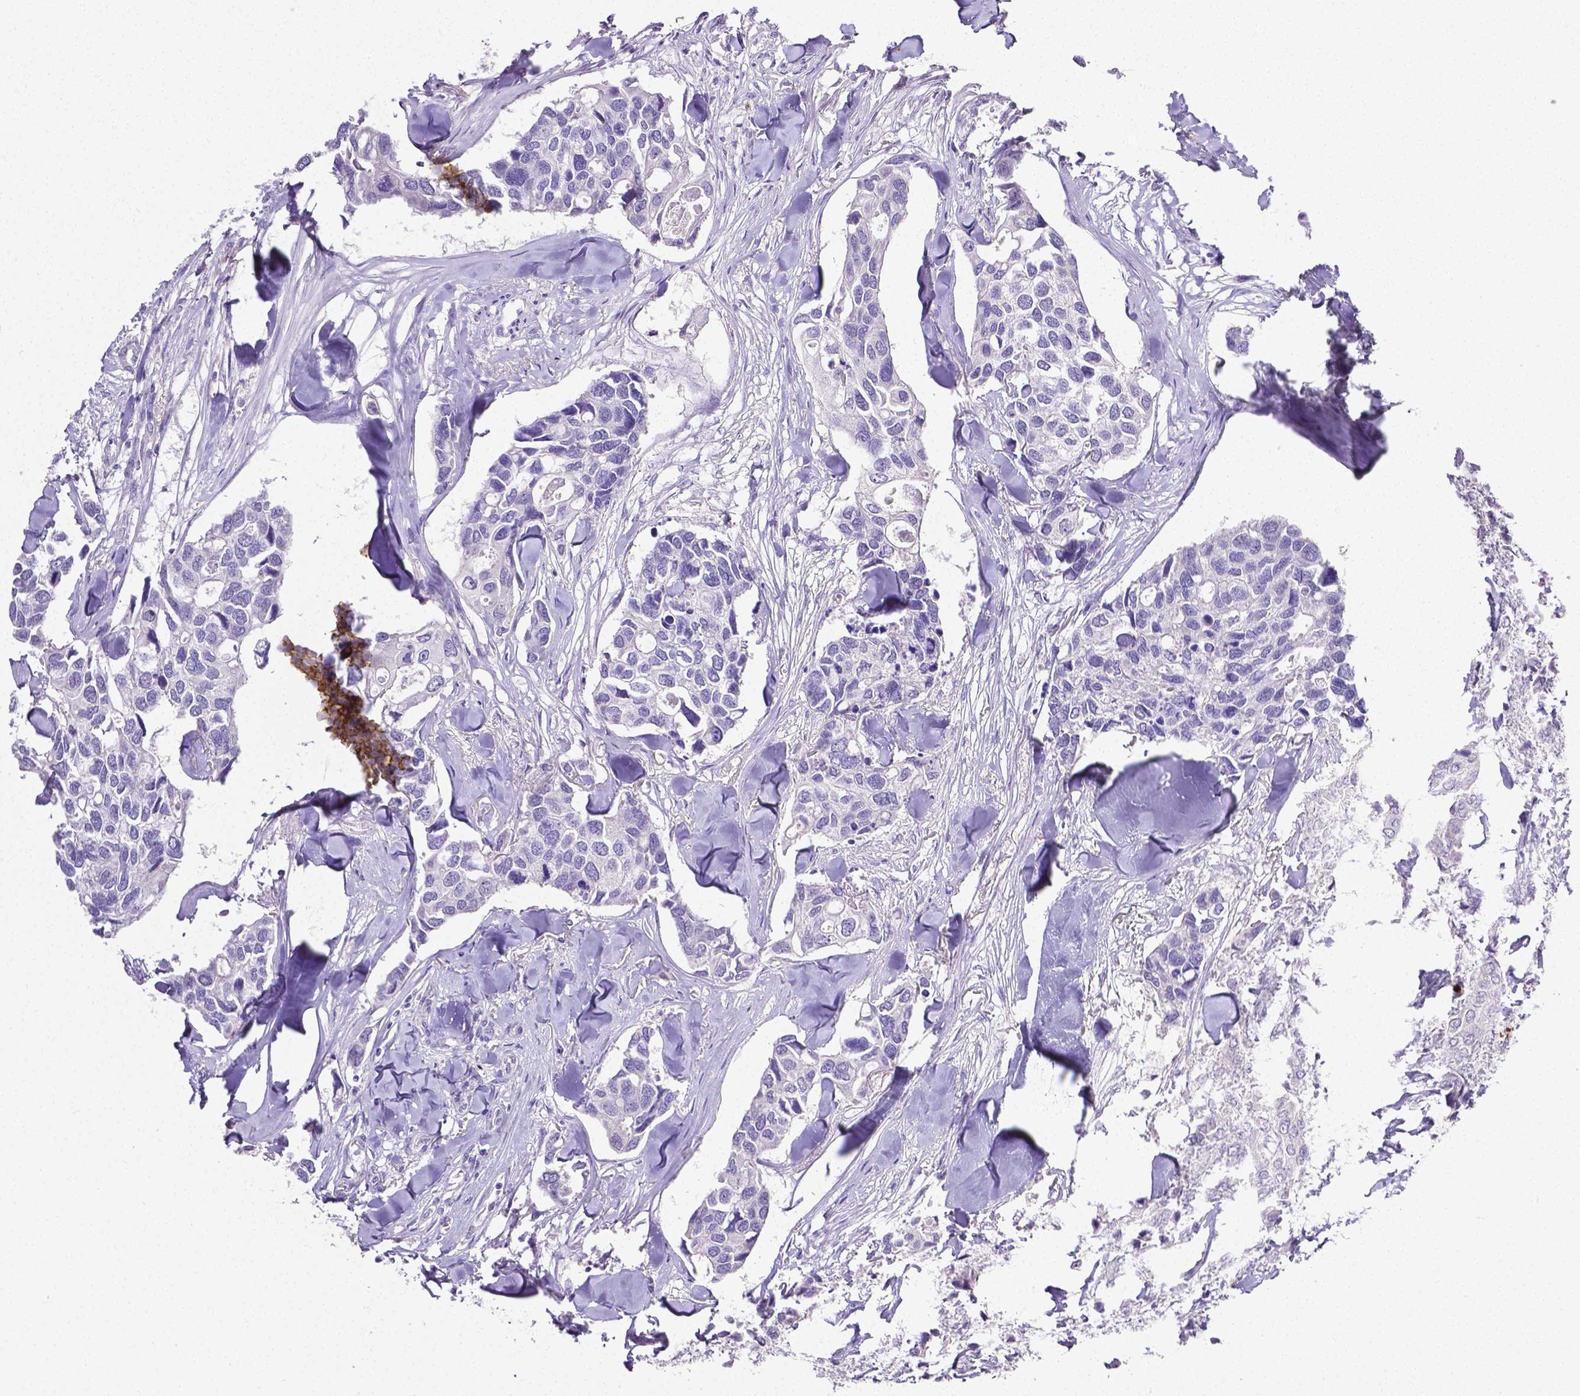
{"staining": {"intensity": "negative", "quantity": "none", "location": "none"}, "tissue": "breast cancer", "cell_type": "Tumor cells", "image_type": "cancer", "snomed": [{"axis": "morphology", "description": "Duct carcinoma"}, {"axis": "topography", "description": "Breast"}], "caption": "A micrograph of invasive ductal carcinoma (breast) stained for a protein demonstrates no brown staining in tumor cells.", "gene": "MMP9", "patient": {"sex": "female", "age": 83}}